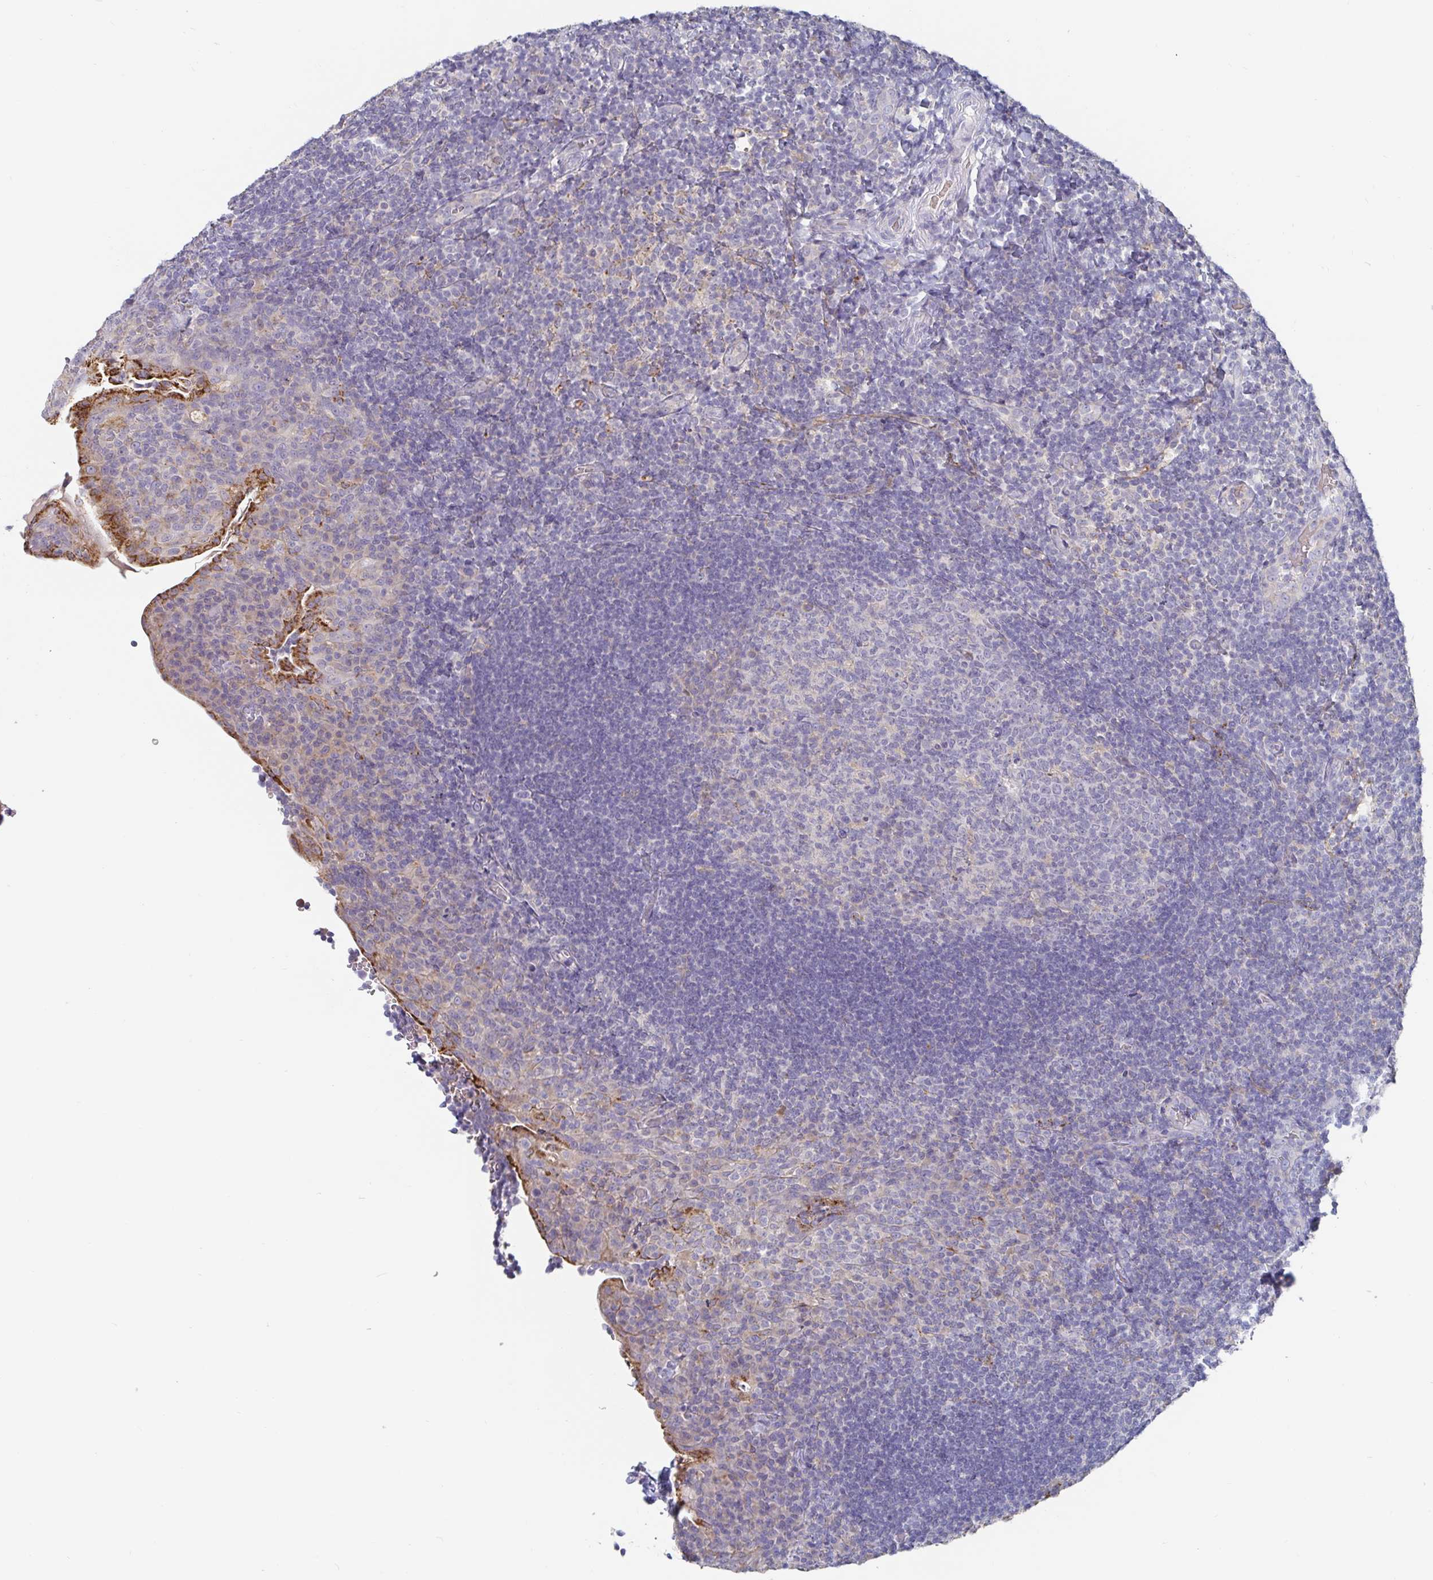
{"staining": {"intensity": "negative", "quantity": "none", "location": "none"}, "tissue": "tonsil", "cell_type": "Germinal center cells", "image_type": "normal", "snomed": [{"axis": "morphology", "description": "Normal tissue, NOS"}, {"axis": "topography", "description": "Tonsil"}], "caption": "An immunohistochemistry micrograph of normal tonsil is shown. There is no staining in germinal center cells of tonsil.", "gene": "SPPL3", "patient": {"sex": "male", "age": 17}}